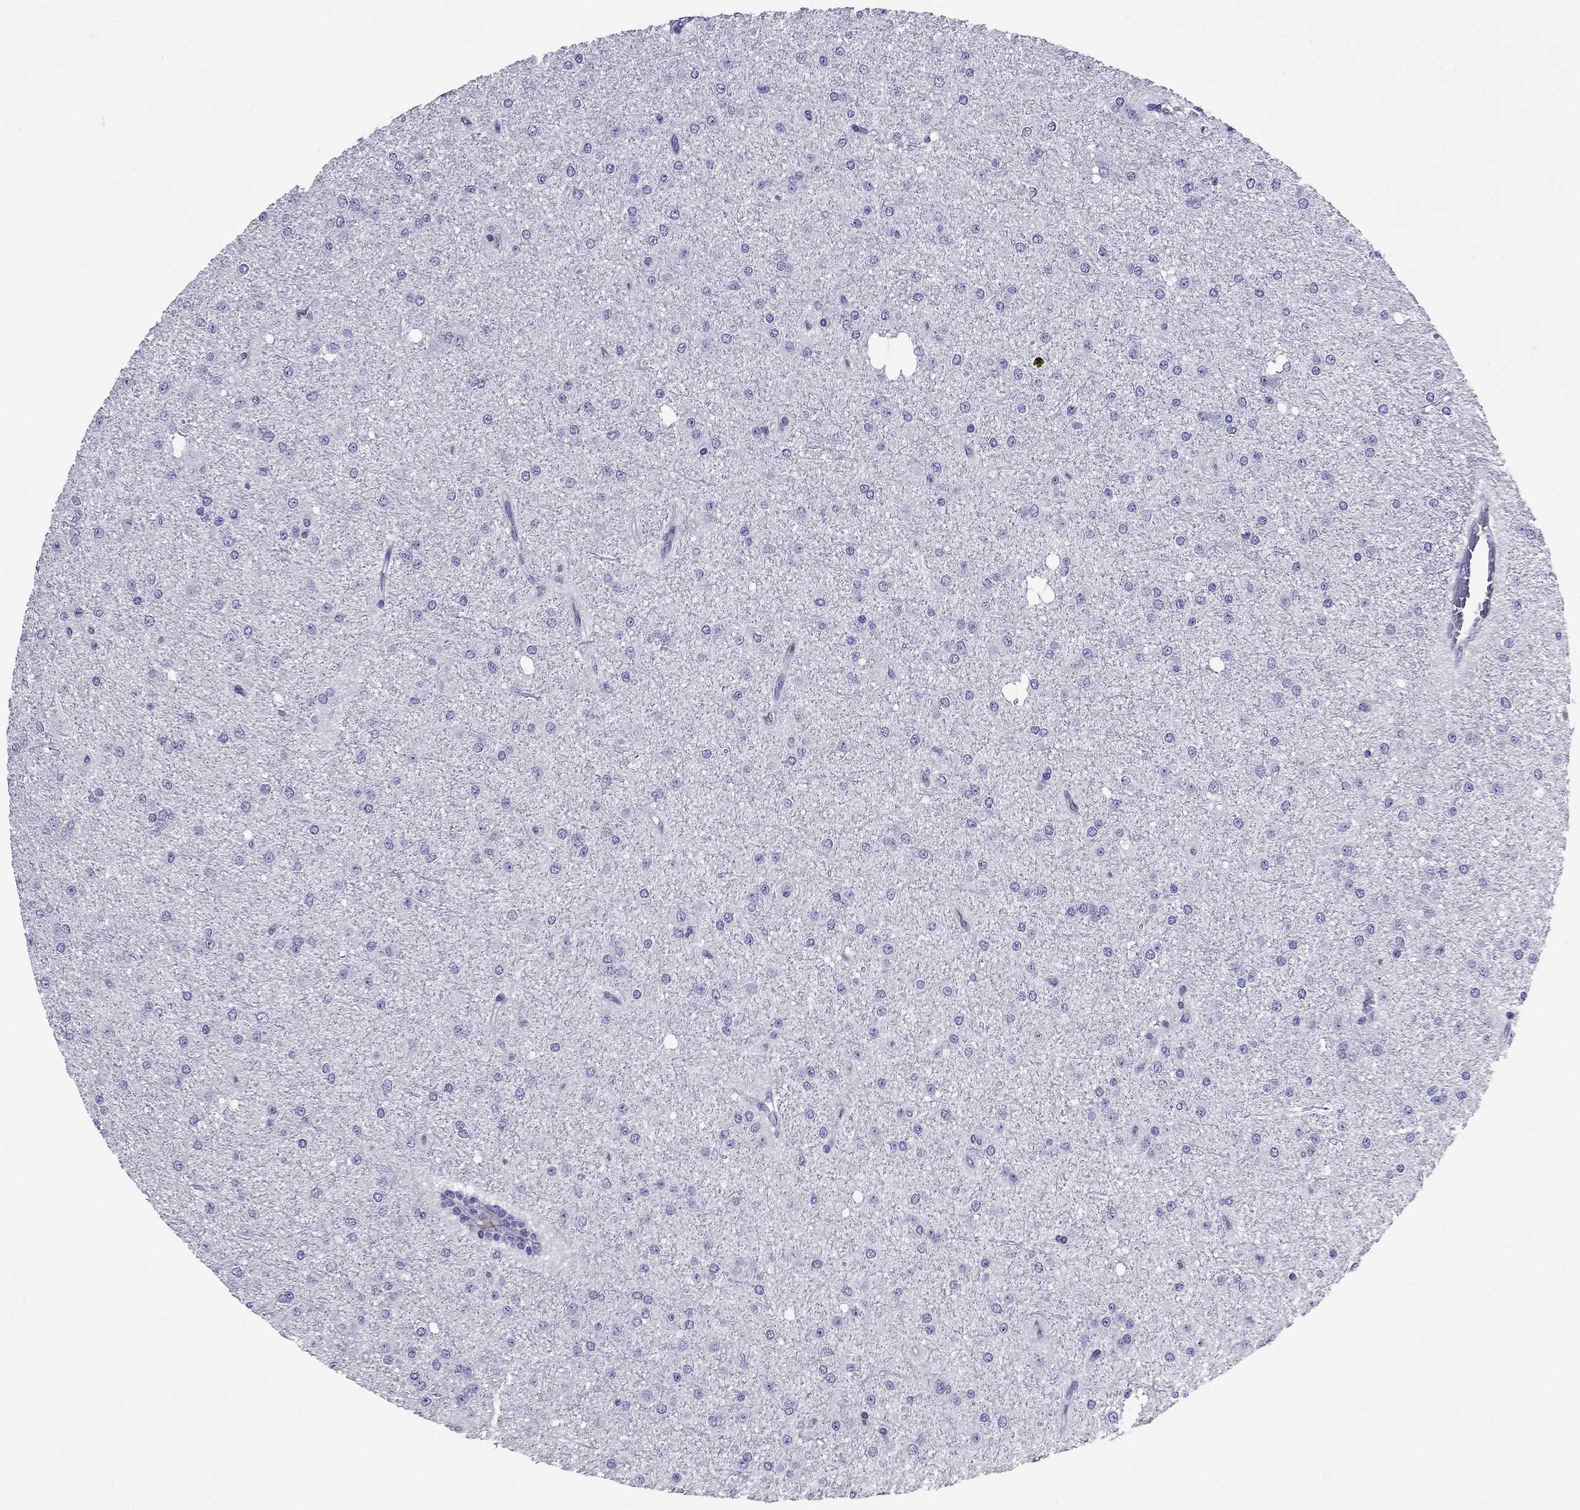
{"staining": {"intensity": "negative", "quantity": "none", "location": "none"}, "tissue": "glioma", "cell_type": "Tumor cells", "image_type": "cancer", "snomed": [{"axis": "morphology", "description": "Glioma, malignant, Low grade"}, {"axis": "topography", "description": "Brain"}], "caption": "Tumor cells show no significant protein positivity in low-grade glioma (malignant).", "gene": "TBC1D21", "patient": {"sex": "male", "age": 27}}